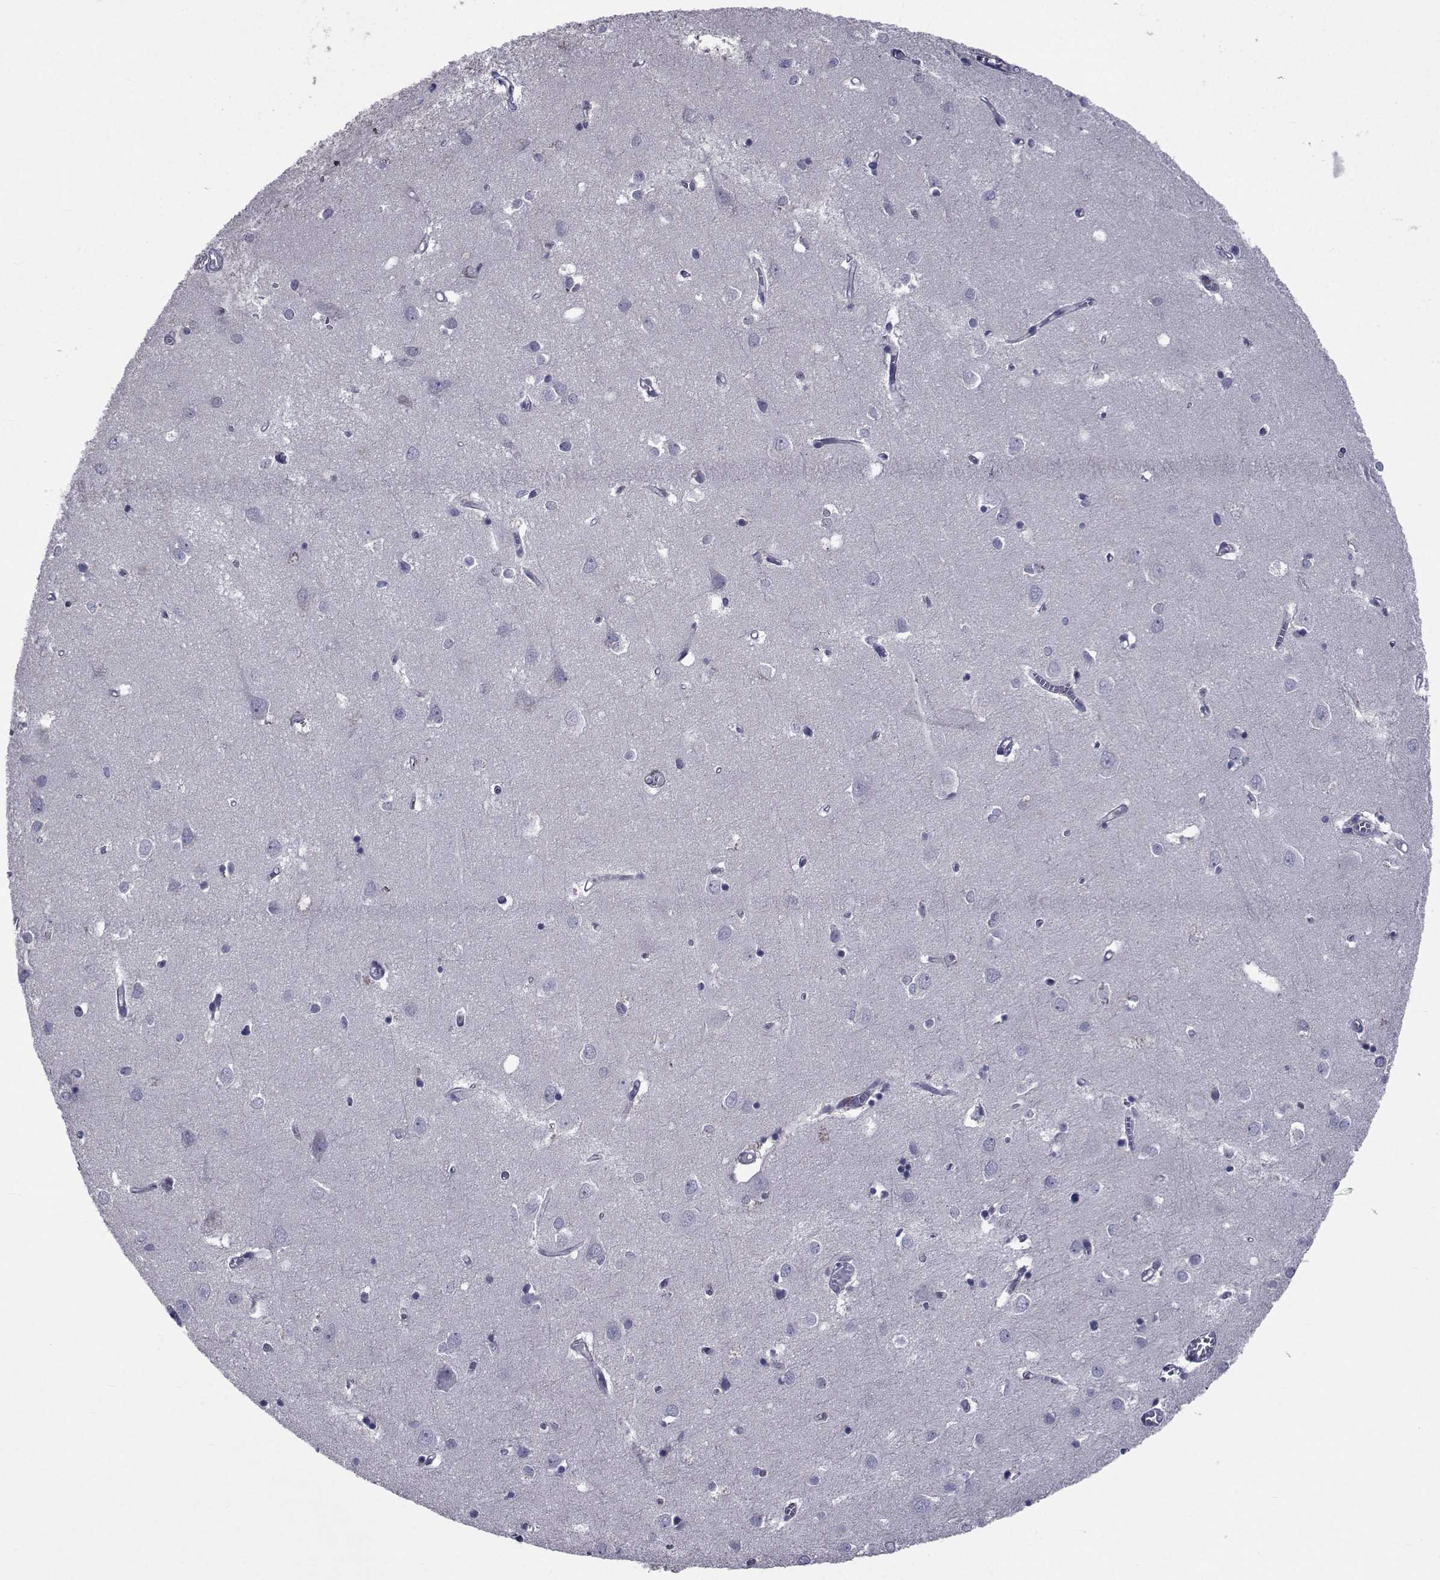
{"staining": {"intensity": "negative", "quantity": "none", "location": "none"}, "tissue": "cerebral cortex", "cell_type": "Endothelial cells", "image_type": "normal", "snomed": [{"axis": "morphology", "description": "Normal tissue, NOS"}, {"axis": "topography", "description": "Cerebral cortex"}], "caption": "Immunohistochemistry image of benign cerebral cortex: cerebral cortex stained with DAB shows no significant protein expression in endothelial cells.", "gene": "SEMA5B", "patient": {"sex": "male", "age": 70}}